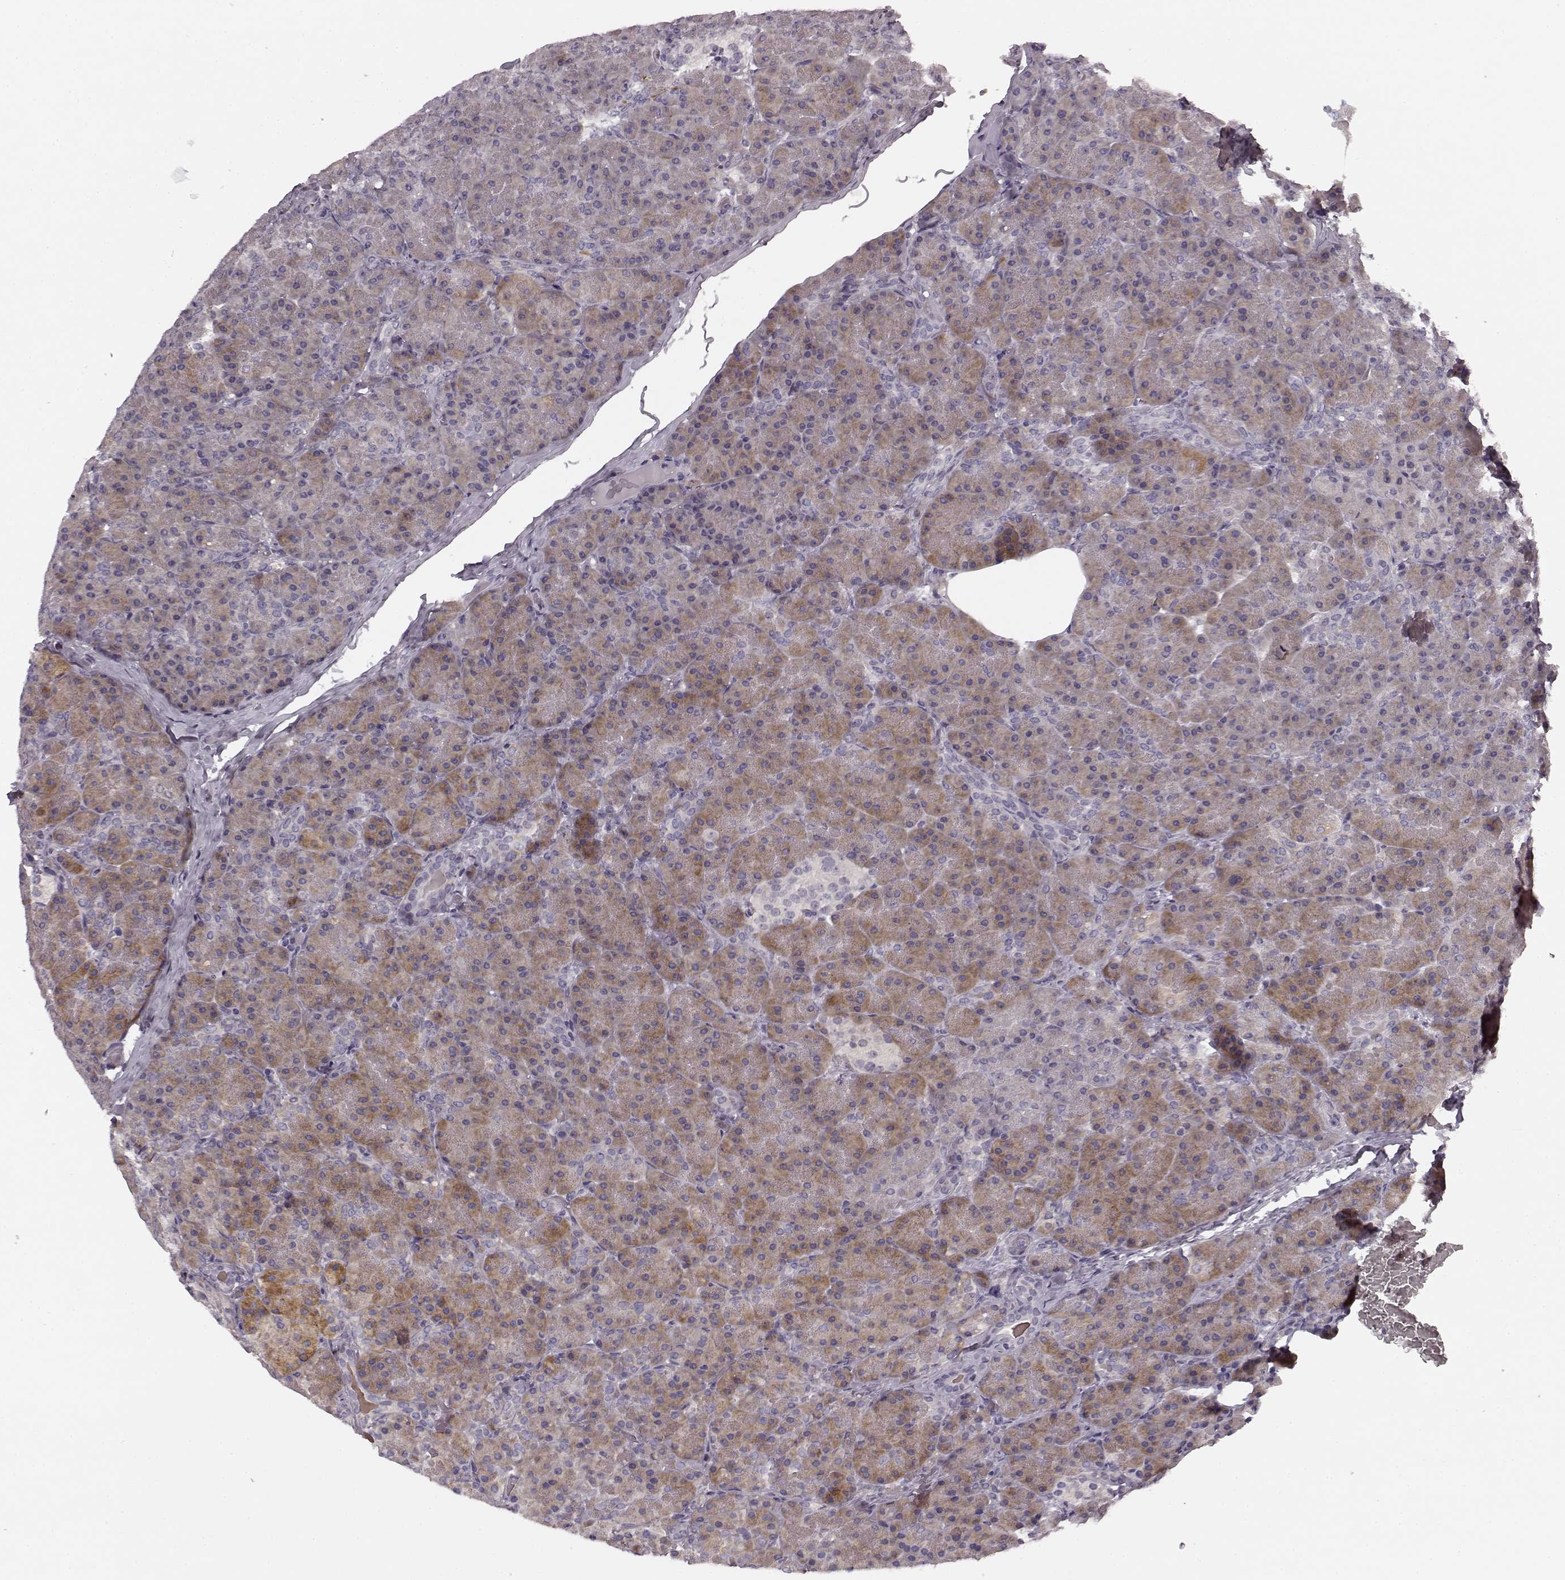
{"staining": {"intensity": "moderate", "quantity": "25%-75%", "location": "cytoplasmic/membranous"}, "tissue": "pancreas", "cell_type": "Exocrine glandular cells", "image_type": "normal", "snomed": [{"axis": "morphology", "description": "Normal tissue, NOS"}, {"axis": "topography", "description": "Pancreas"}], "caption": "Pancreas stained with DAB immunohistochemistry demonstrates medium levels of moderate cytoplasmic/membranous expression in about 25%-75% of exocrine glandular cells. Immunohistochemistry stains the protein in brown and the nuclei are stained blue.", "gene": "FAM234B", "patient": {"sex": "male", "age": 57}}